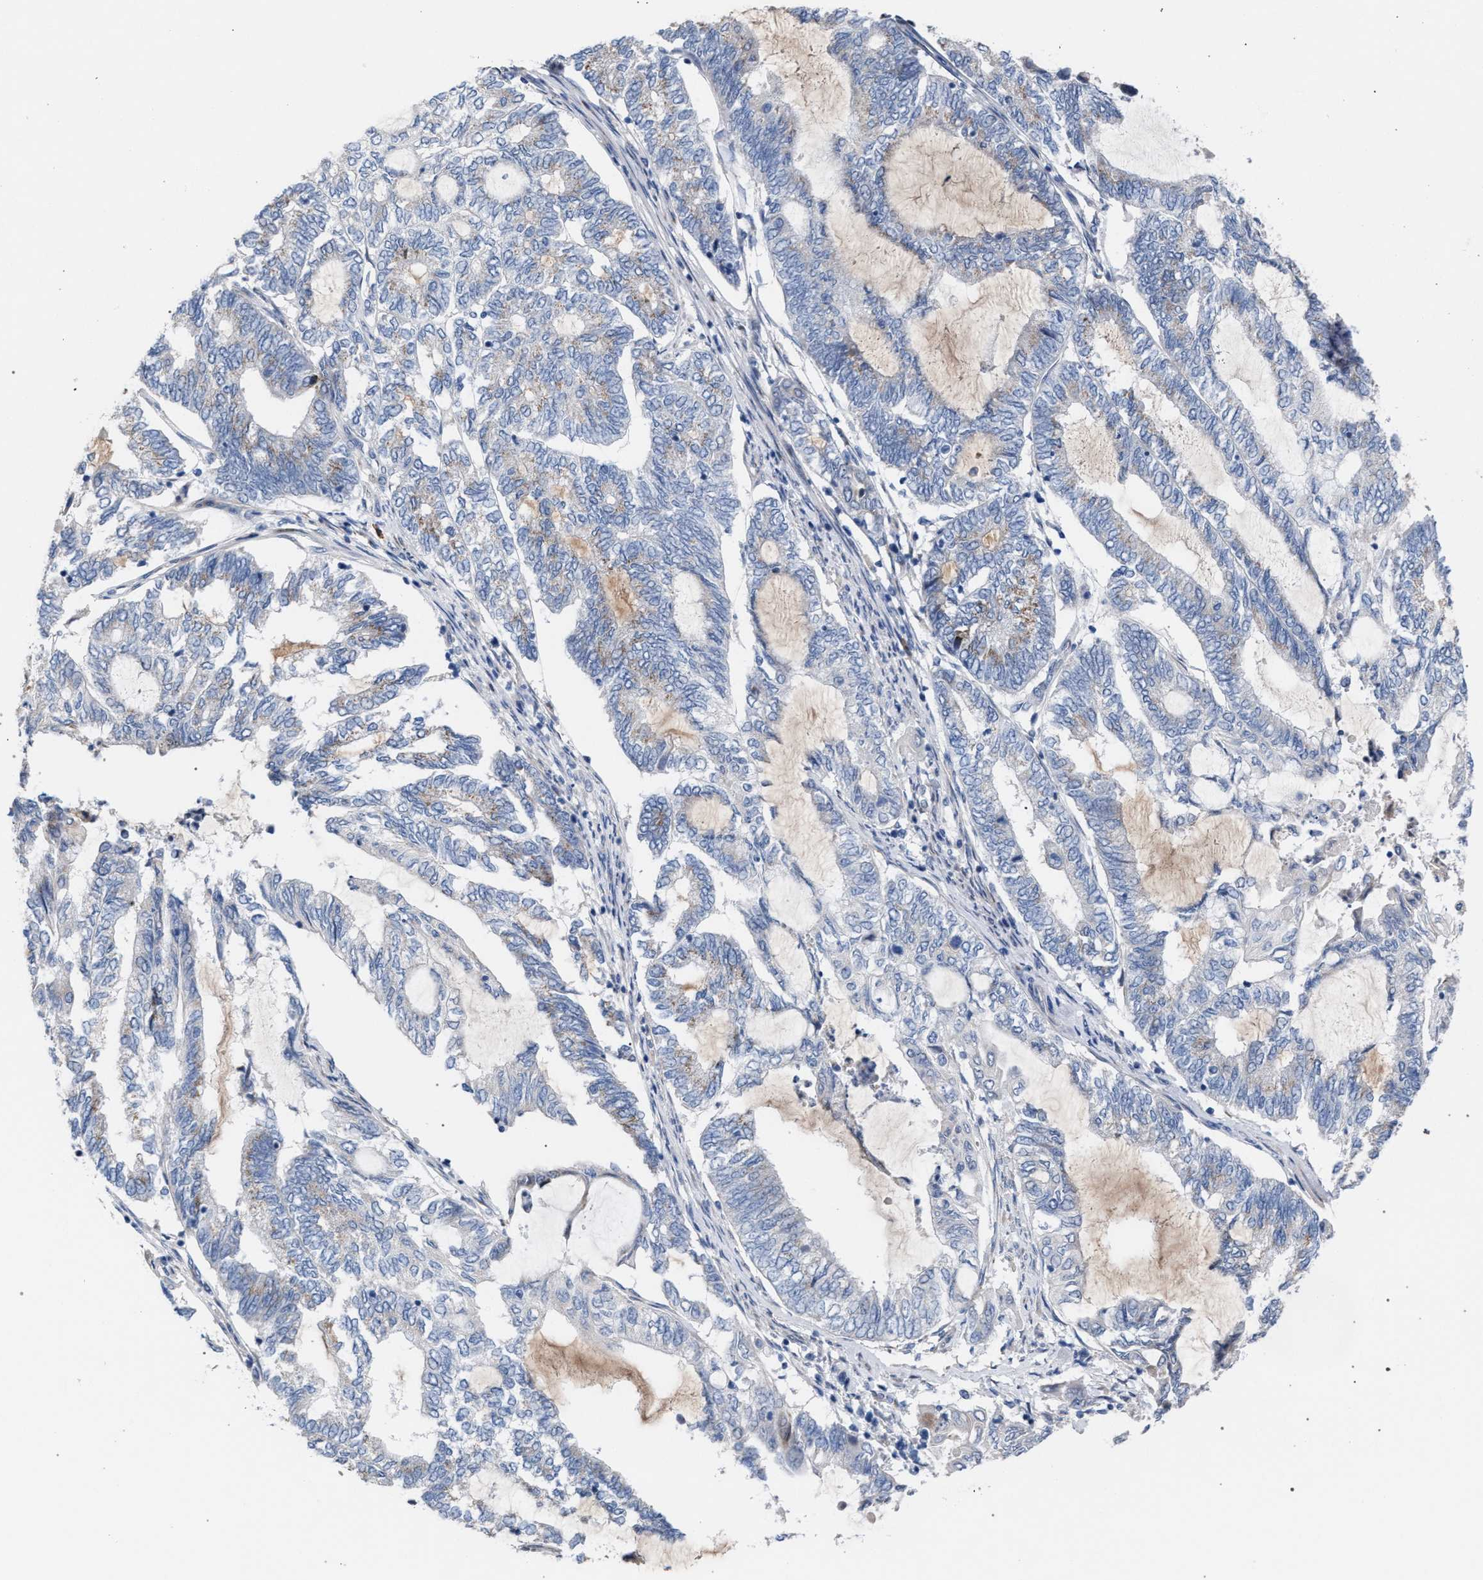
{"staining": {"intensity": "weak", "quantity": "<25%", "location": "cytoplasmic/membranous"}, "tissue": "endometrial cancer", "cell_type": "Tumor cells", "image_type": "cancer", "snomed": [{"axis": "morphology", "description": "Adenocarcinoma, NOS"}, {"axis": "topography", "description": "Uterus"}, {"axis": "topography", "description": "Endometrium"}], "caption": "Tumor cells are negative for protein expression in human adenocarcinoma (endometrial).", "gene": "RNF135", "patient": {"sex": "female", "age": 70}}